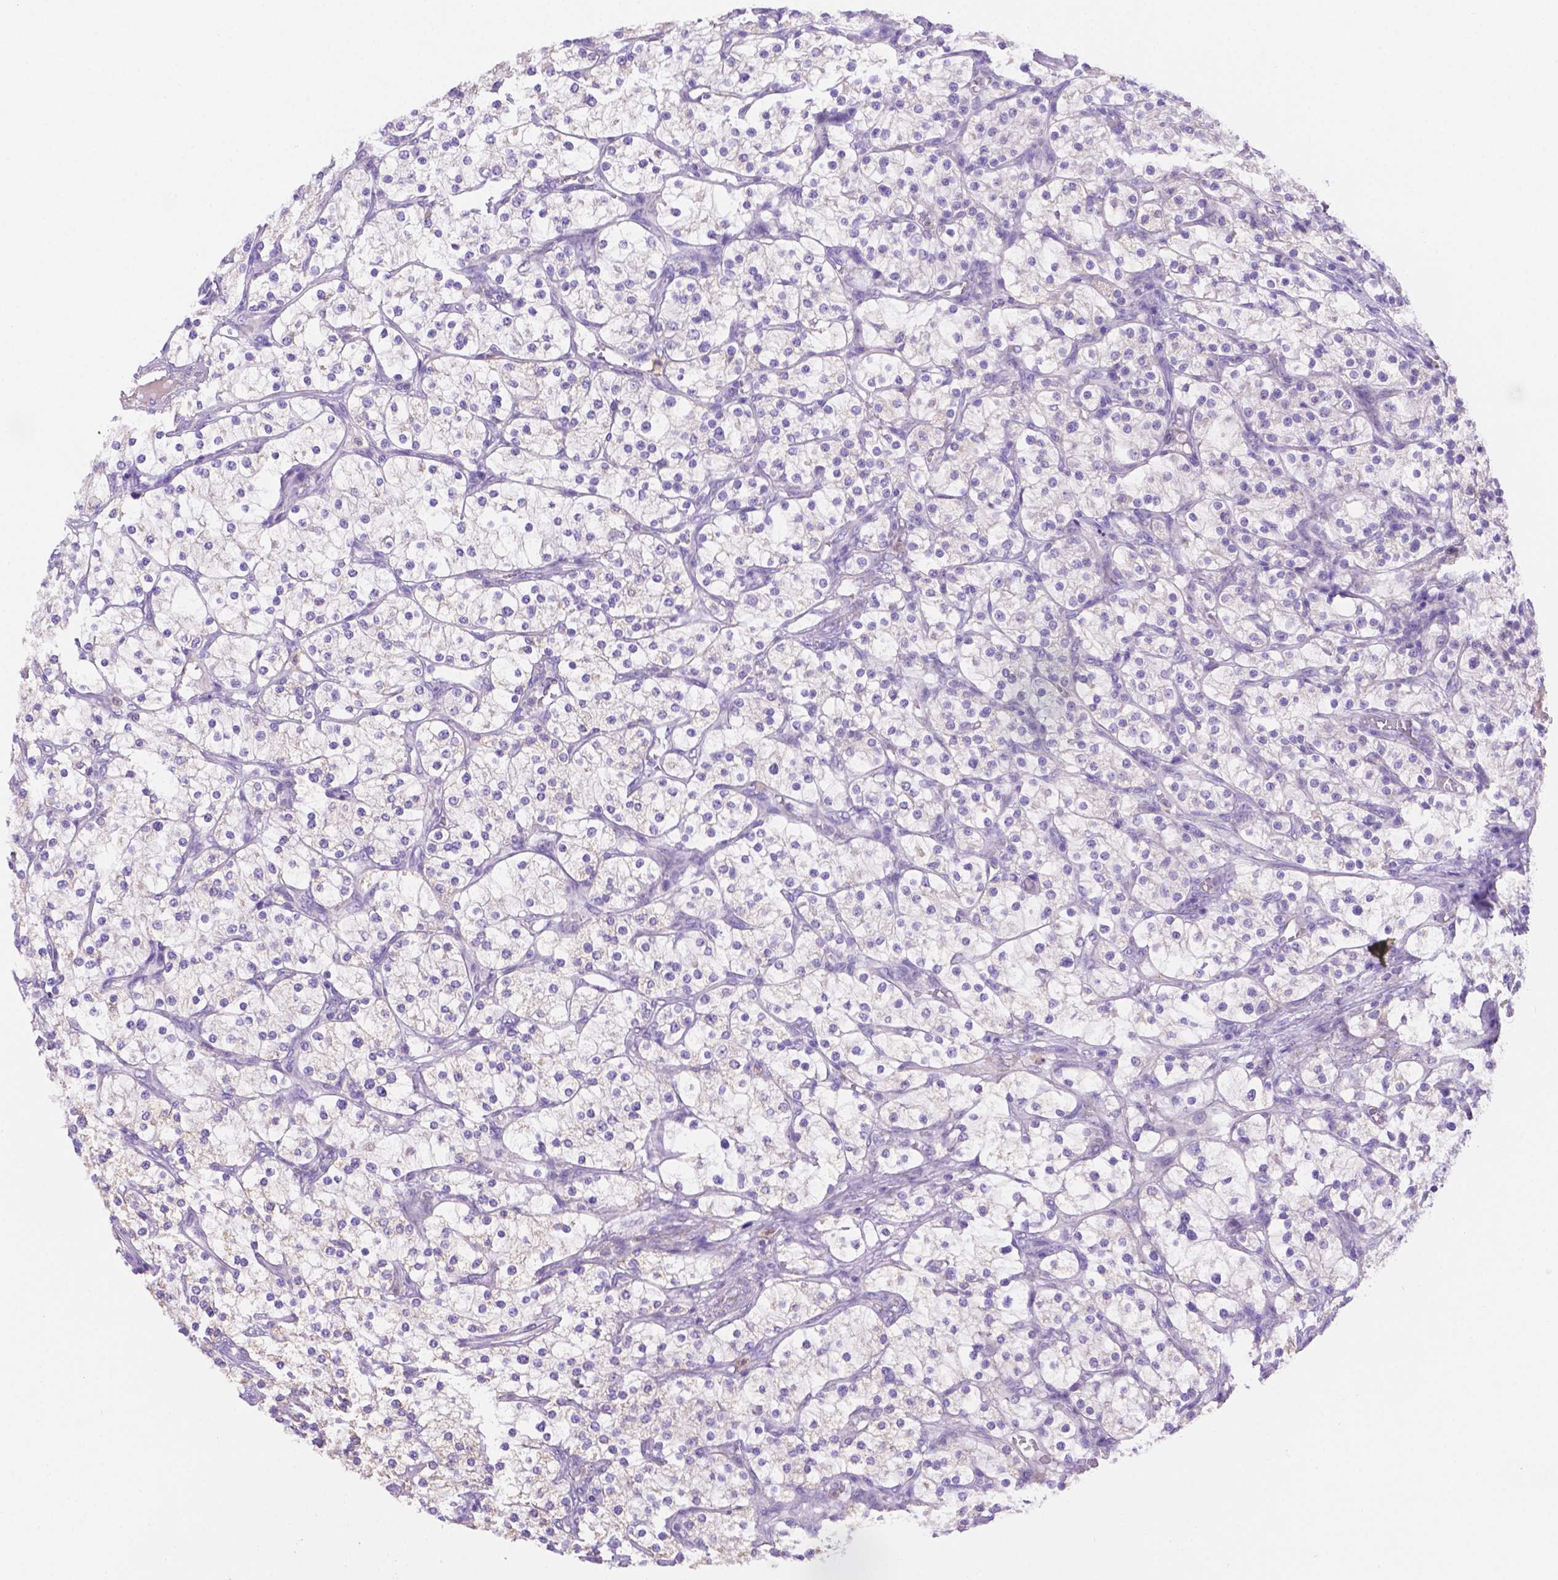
{"staining": {"intensity": "negative", "quantity": "none", "location": "none"}, "tissue": "renal cancer", "cell_type": "Tumor cells", "image_type": "cancer", "snomed": [{"axis": "morphology", "description": "Adenocarcinoma, NOS"}, {"axis": "topography", "description": "Kidney"}], "caption": "Tumor cells are negative for protein expression in human renal cancer.", "gene": "NXPE2", "patient": {"sex": "male", "age": 80}}